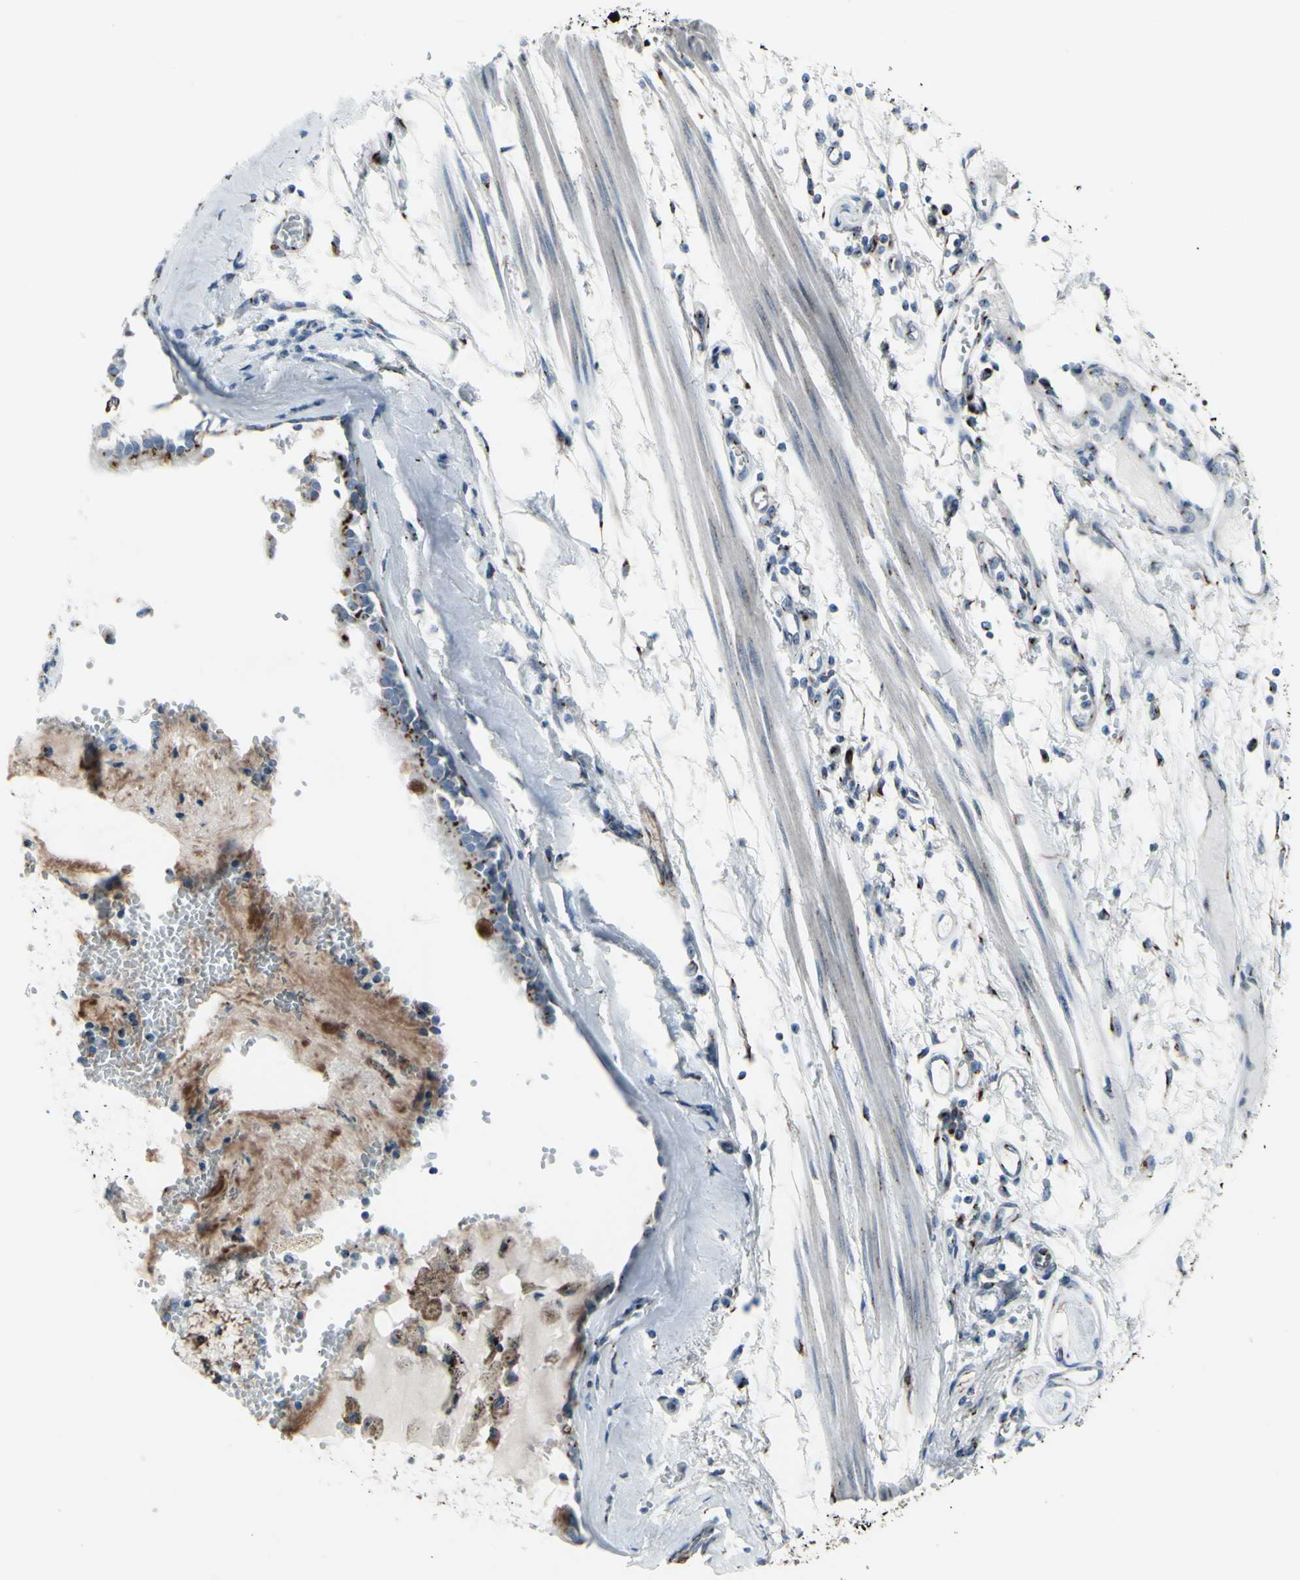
{"staining": {"intensity": "strong", "quantity": "25%-75%", "location": "cytoplasmic/membranous"}, "tissue": "bronchus", "cell_type": "Respiratory epithelial cells", "image_type": "normal", "snomed": [{"axis": "morphology", "description": "Normal tissue, NOS"}, {"axis": "topography", "description": "Bronchus"}, {"axis": "topography", "description": "Lung"}], "caption": "This histopathology image reveals benign bronchus stained with IHC to label a protein in brown. The cytoplasmic/membranous of respiratory epithelial cells show strong positivity for the protein. Nuclei are counter-stained blue.", "gene": "GLG1", "patient": {"sex": "female", "age": 56}}